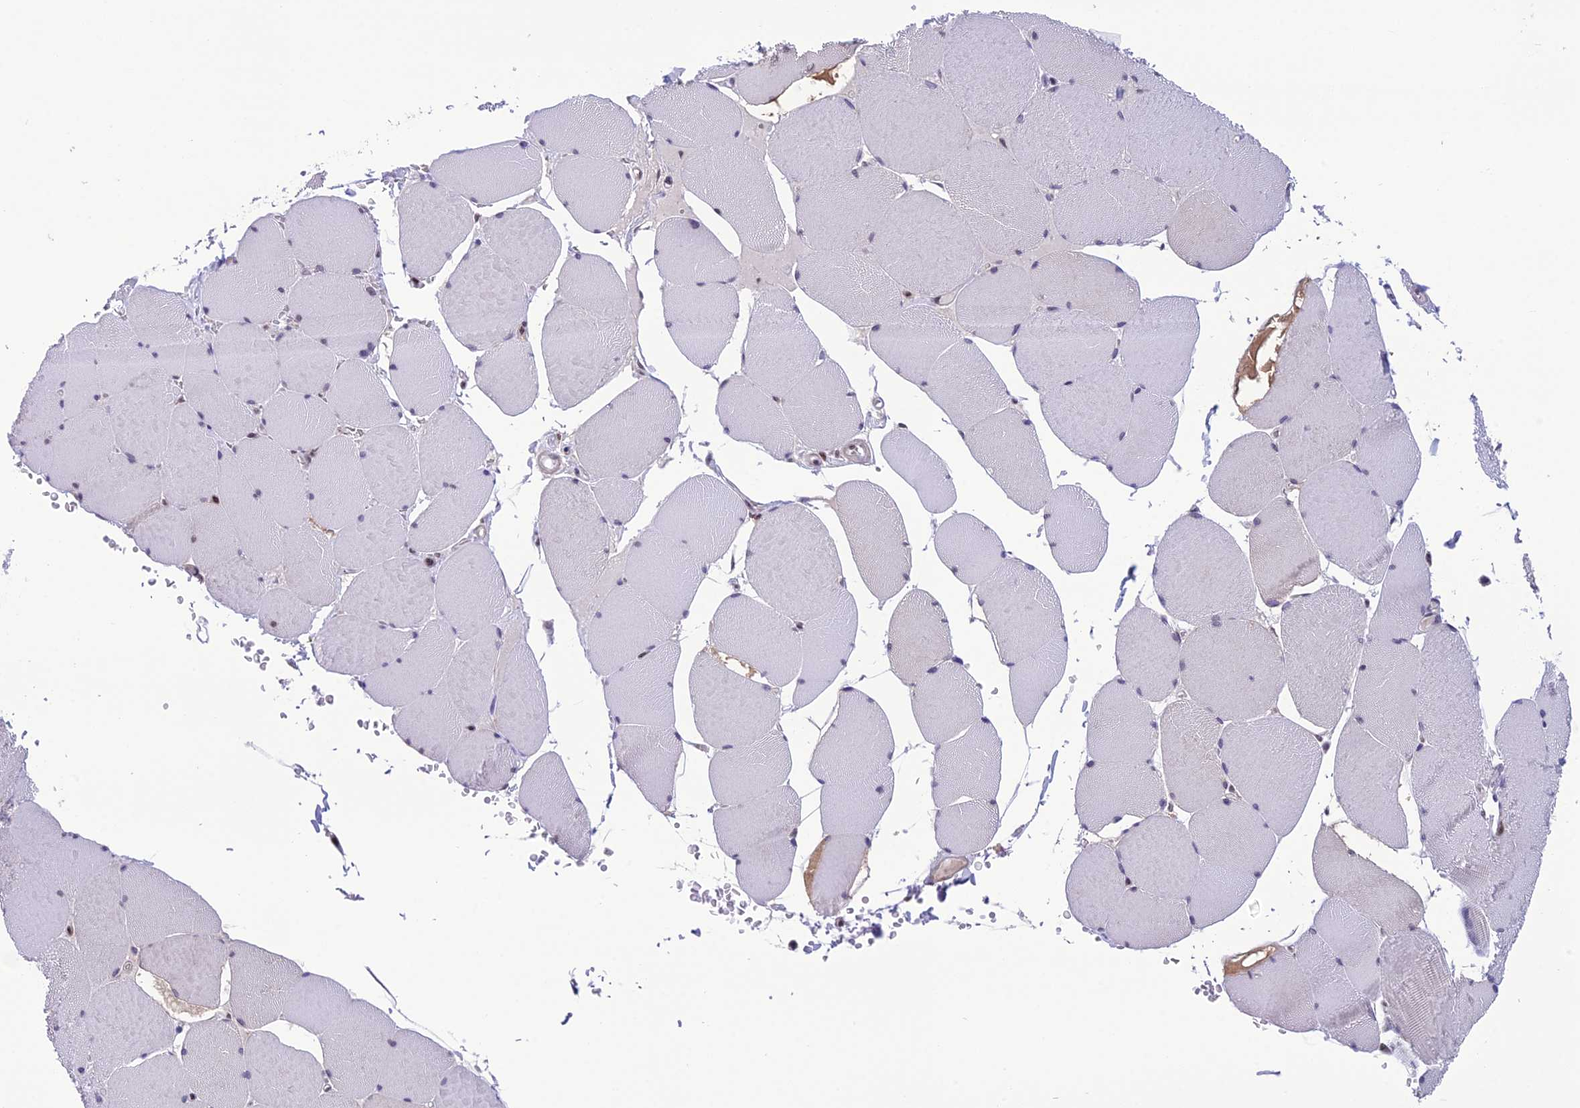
{"staining": {"intensity": "weak", "quantity": "<25%", "location": "nuclear"}, "tissue": "skeletal muscle", "cell_type": "Myocytes", "image_type": "normal", "snomed": [{"axis": "morphology", "description": "Normal tissue, NOS"}, {"axis": "topography", "description": "Skeletal muscle"}, {"axis": "topography", "description": "Head-Neck"}], "caption": "Immunohistochemistry of benign human skeletal muscle displays no positivity in myocytes.", "gene": "MIS12", "patient": {"sex": "male", "age": 66}}